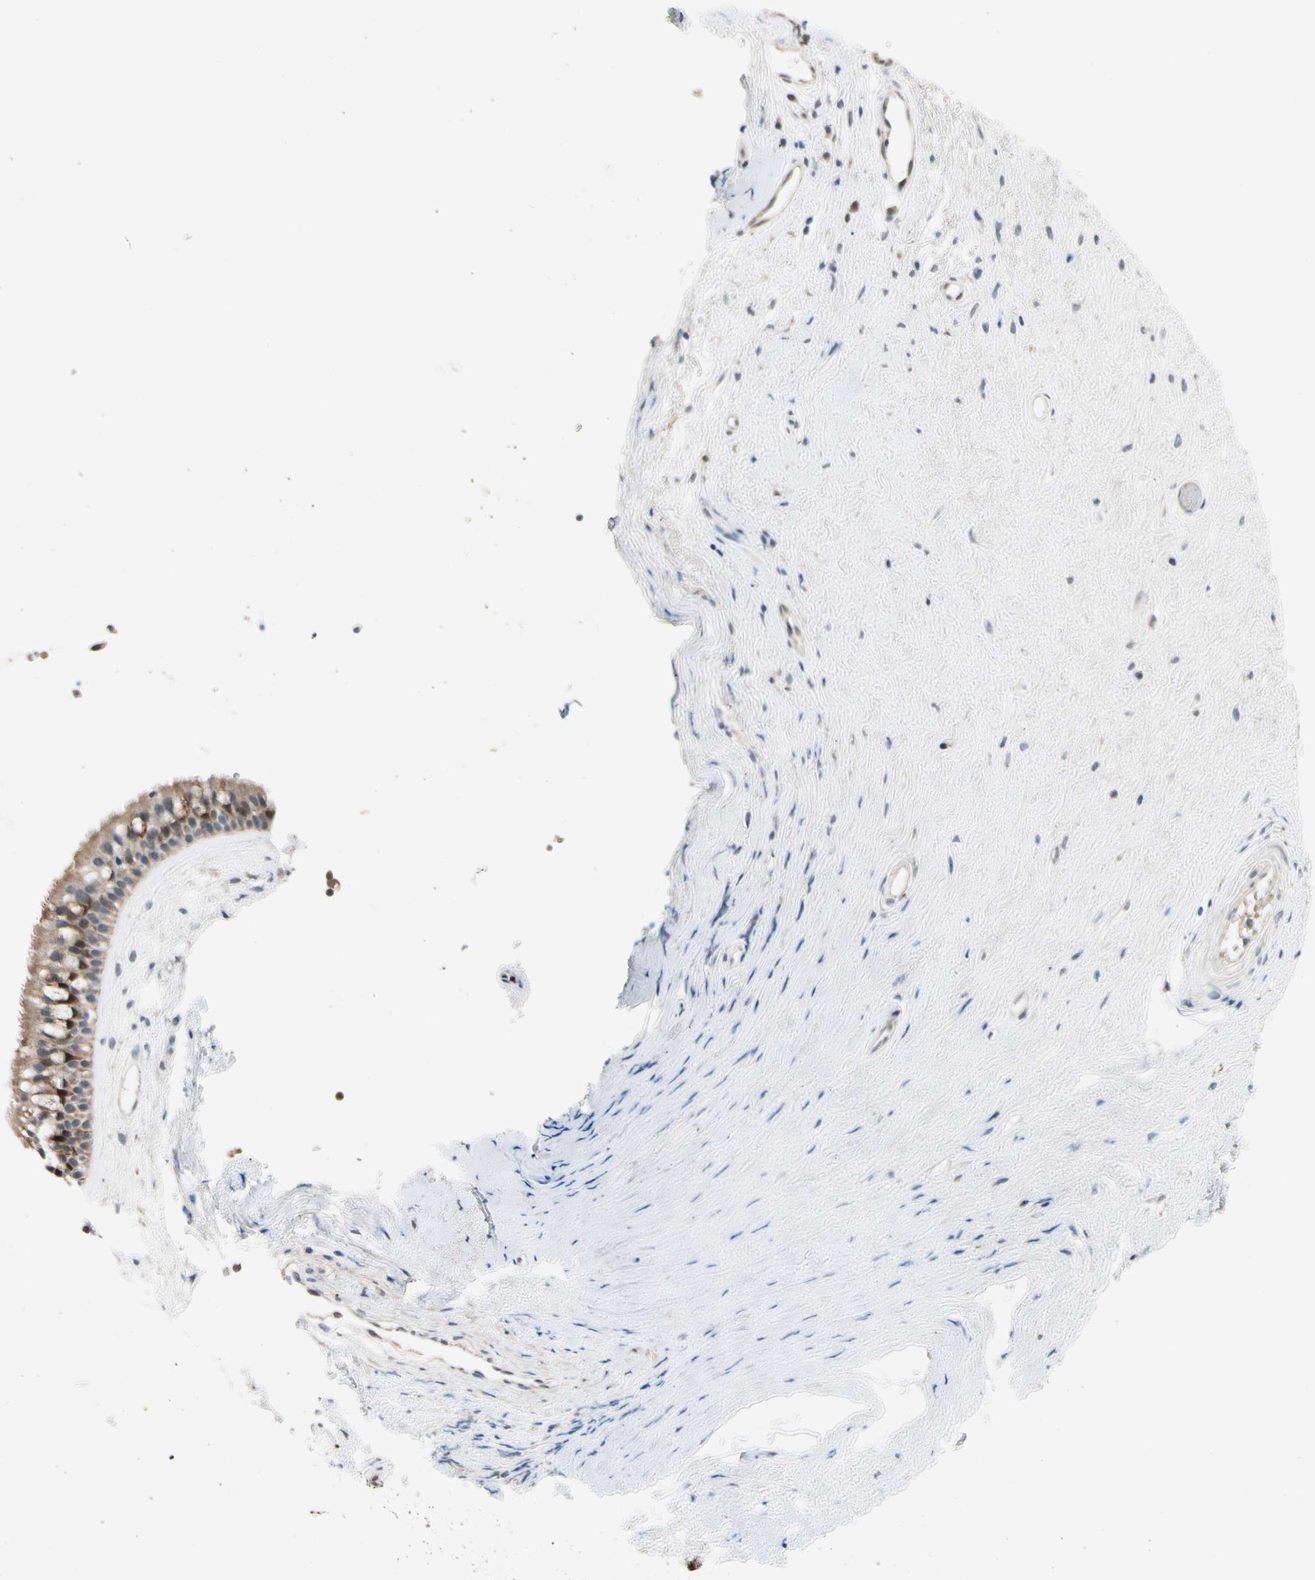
{"staining": {"intensity": "weak", "quantity": "25%-75%", "location": "cytoplasmic/membranous"}, "tissue": "nasopharynx", "cell_type": "Respiratory epithelial cells", "image_type": "normal", "snomed": [{"axis": "morphology", "description": "Normal tissue, NOS"}, {"axis": "morphology", "description": "Inflammation, NOS"}, {"axis": "topography", "description": "Nasopharynx"}], "caption": "Immunohistochemical staining of normal human nasopharynx shows weak cytoplasmic/membranous protein positivity in about 25%-75% of respiratory epithelial cells. (DAB (3,3'-diaminobenzidine) IHC with brightfield microscopy, high magnification).", "gene": "RIOX2", "patient": {"sex": "male", "age": 48}}